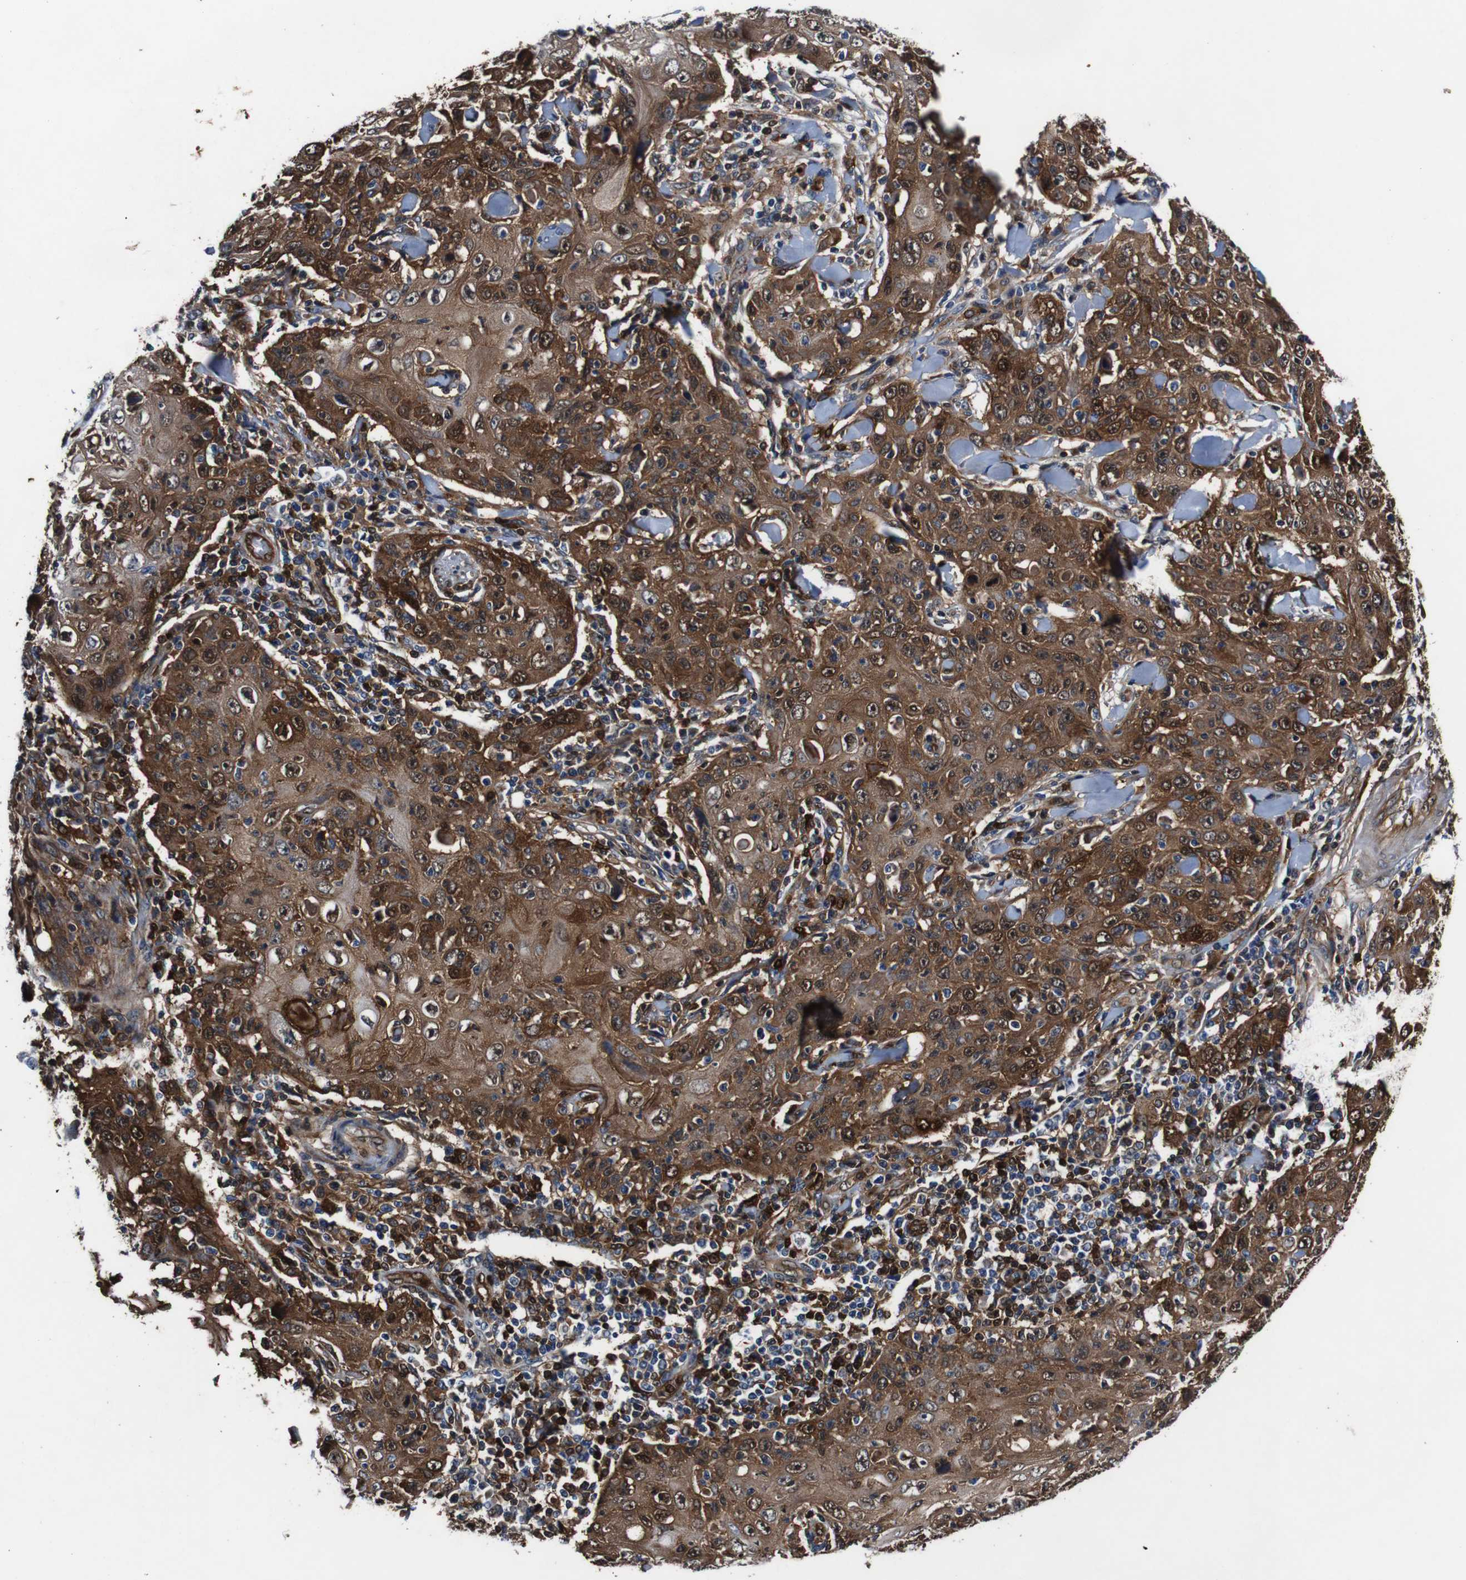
{"staining": {"intensity": "strong", "quantity": ">75%", "location": "cytoplasmic/membranous,nuclear"}, "tissue": "skin cancer", "cell_type": "Tumor cells", "image_type": "cancer", "snomed": [{"axis": "morphology", "description": "Squamous cell carcinoma, NOS"}, {"axis": "topography", "description": "Skin"}], "caption": "Immunohistochemical staining of human skin cancer (squamous cell carcinoma) displays high levels of strong cytoplasmic/membranous and nuclear staining in about >75% of tumor cells. (DAB (3,3'-diaminobenzidine) IHC, brown staining for protein, blue staining for nuclei).", "gene": "ANXA1", "patient": {"sex": "female", "age": 88}}